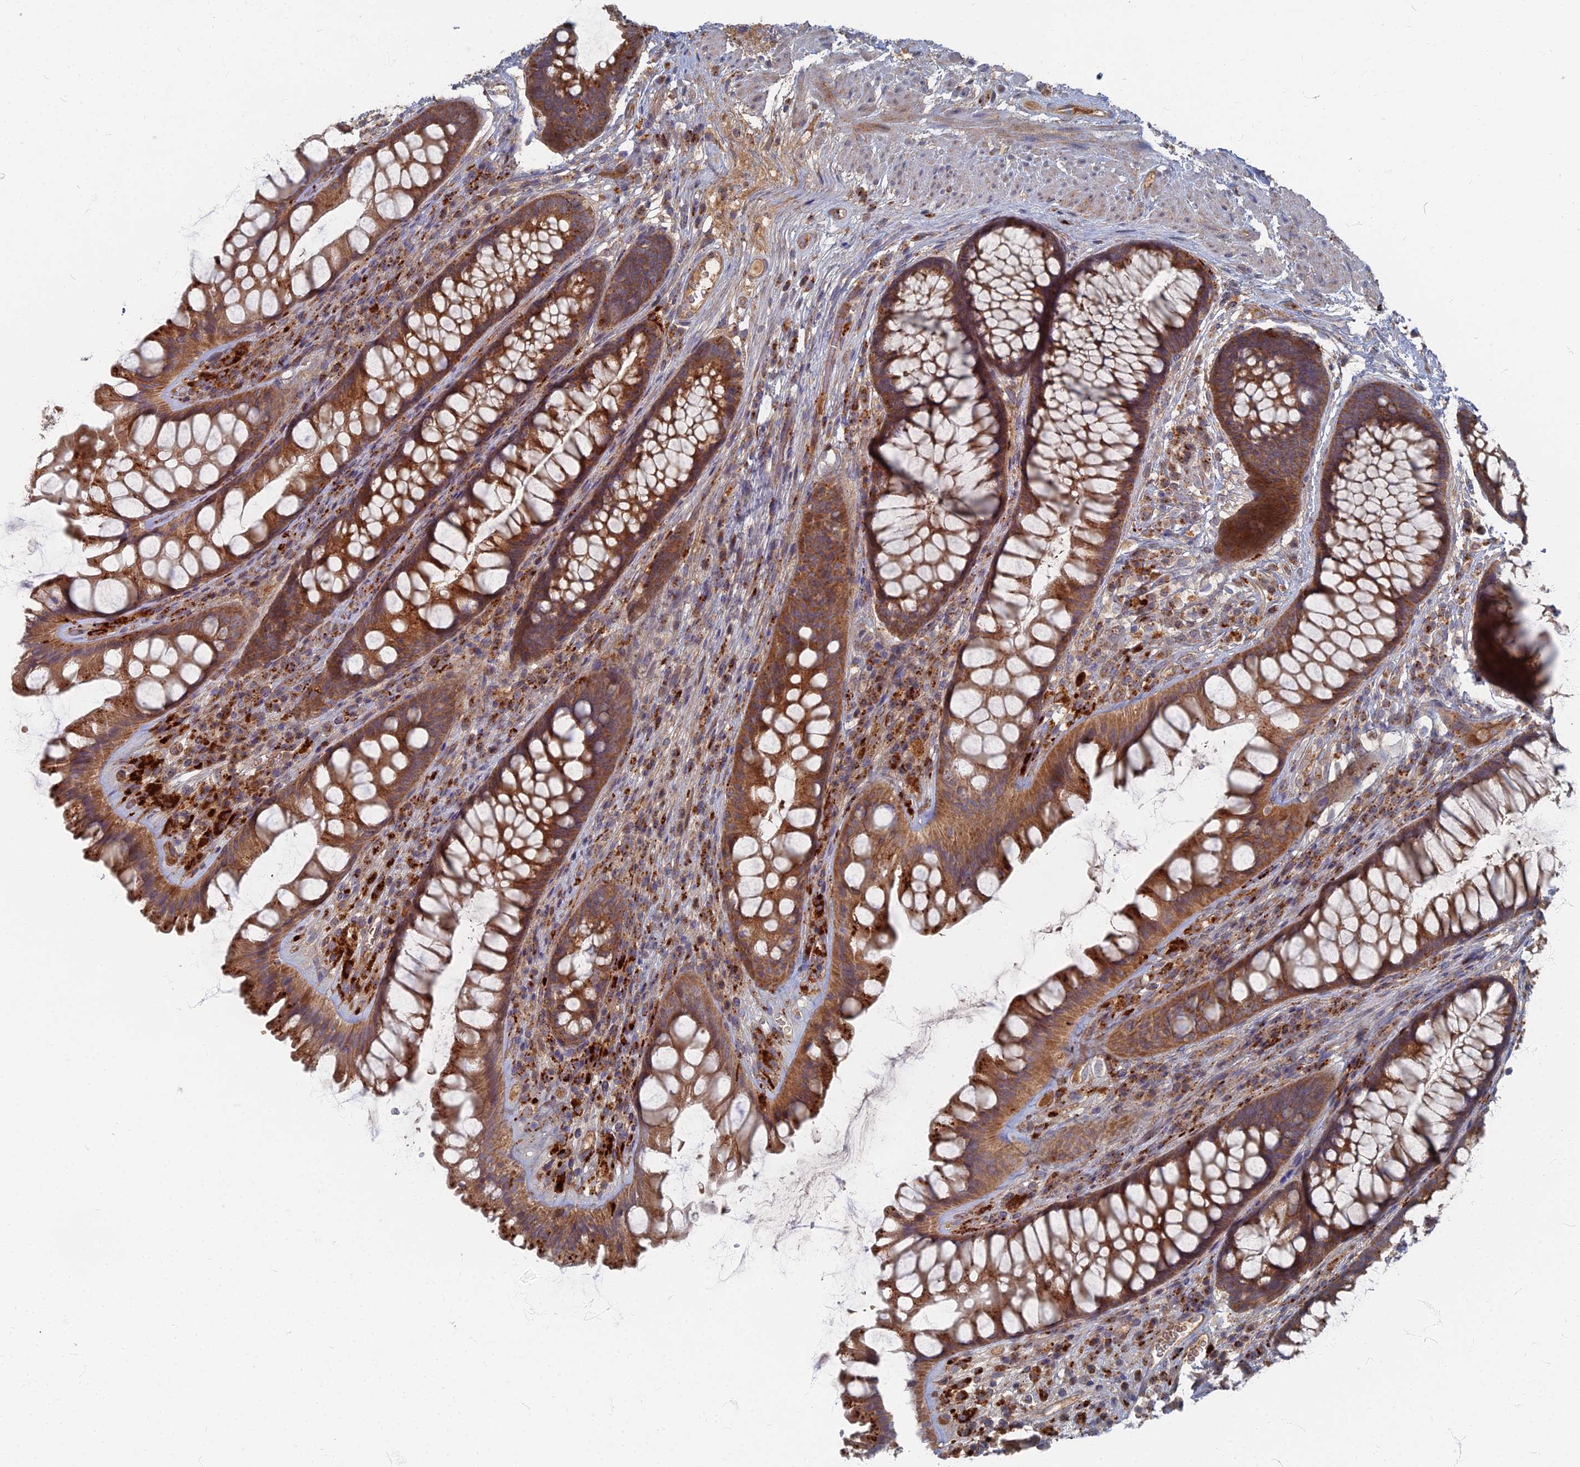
{"staining": {"intensity": "moderate", "quantity": ">75%", "location": "cytoplasmic/membranous"}, "tissue": "rectum", "cell_type": "Glandular cells", "image_type": "normal", "snomed": [{"axis": "morphology", "description": "Normal tissue, NOS"}, {"axis": "topography", "description": "Rectum"}], "caption": "Rectum stained for a protein (brown) displays moderate cytoplasmic/membranous positive expression in approximately >75% of glandular cells.", "gene": "PPCDC", "patient": {"sex": "male", "age": 74}}